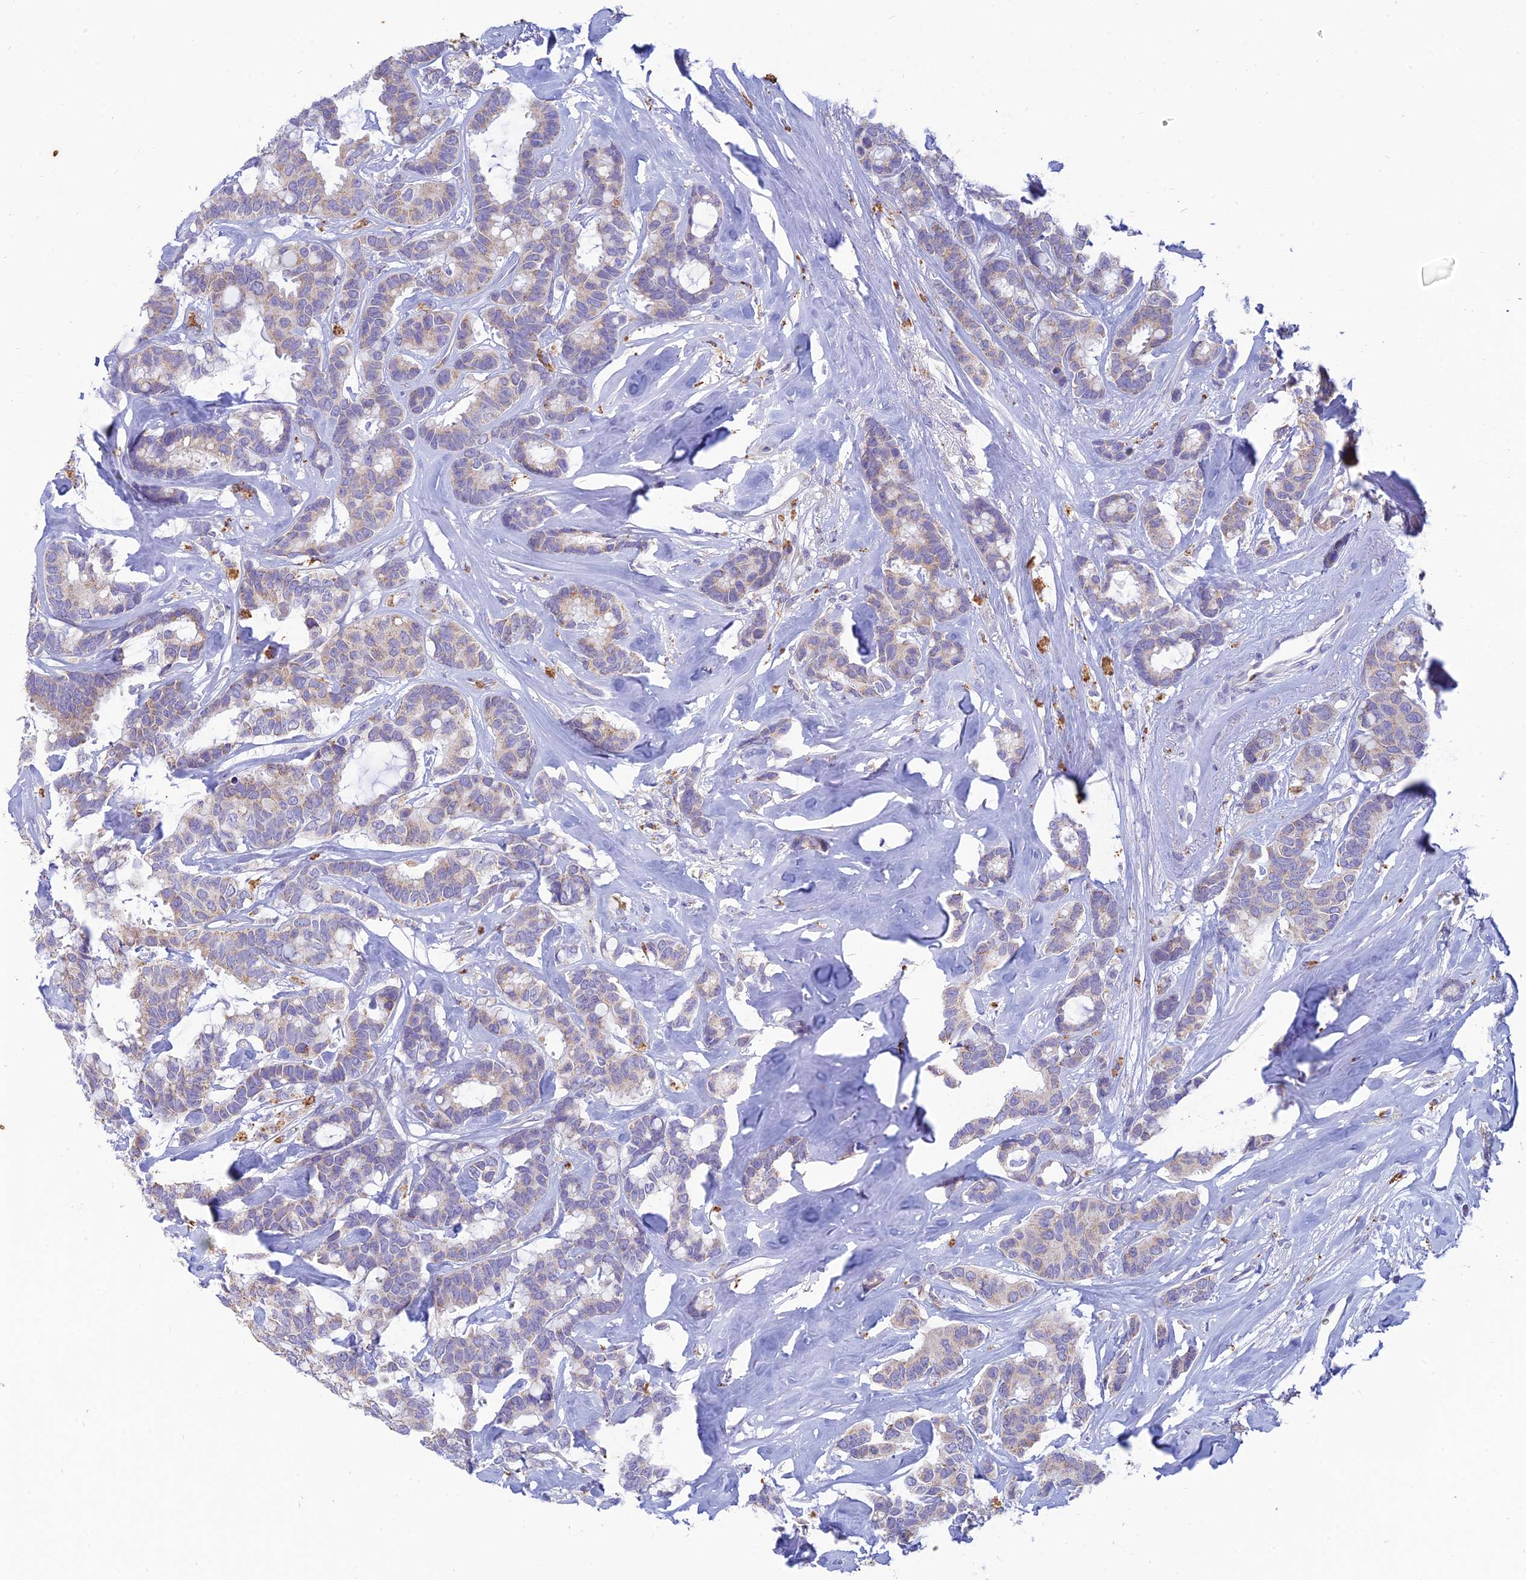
{"staining": {"intensity": "weak", "quantity": "25%-75%", "location": "cytoplasmic/membranous"}, "tissue": "breast cancer", "cell_type": "Tumor cells", "image_type": "cancer", "snomed": [{"axis": "morphology", "description": "Duct carcinoma"}, {"axis": "topography", "description": "Breast"}], "caption": "Tumor cells exhibit low levels of weak cytoplasmic/membranous positivity in approximately 25%-75% of cells in human infiltrating ductal carcinoma (breast).", "gene": "HHAT", "patient": {"sex": "female", "age": 87}}